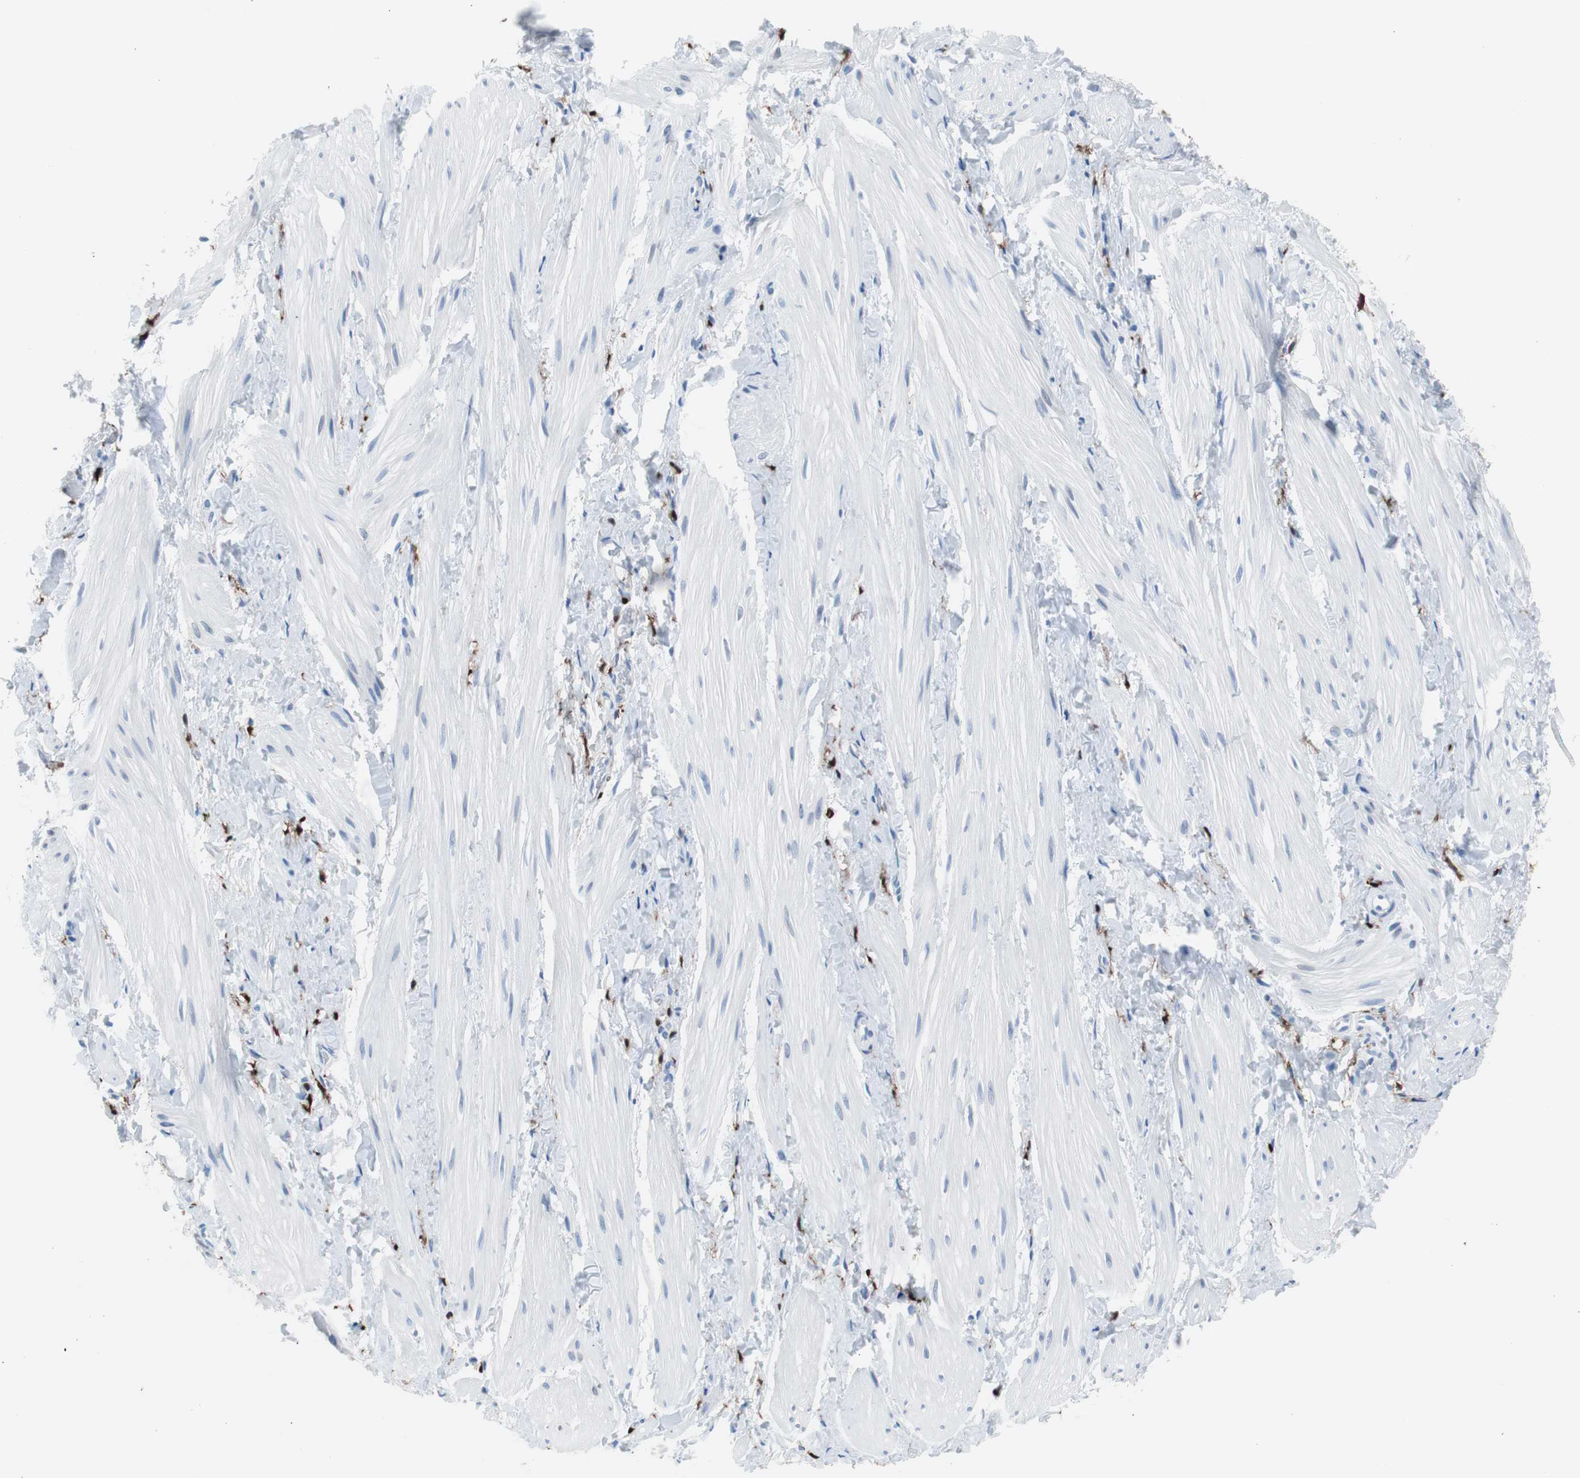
{"staining": {"intensity": "negative", "quantity": "none", "location": "none"}, "tissue": "smooth muscle", "cell_type": "Smooth muscle cells", "image_type": "normal", "snomed": [{"axis": "morphology", "description": "Normal tissue, NOS"}, {"axis": "topography", "description": "Smooth muscle"}], "caption": "Immunohistochemical staining of unremarkable smooth muscle displays no significant staining in smooth muscle cells.", "gene": "SYK", "patient": {"sex": "male", "age": 16}}